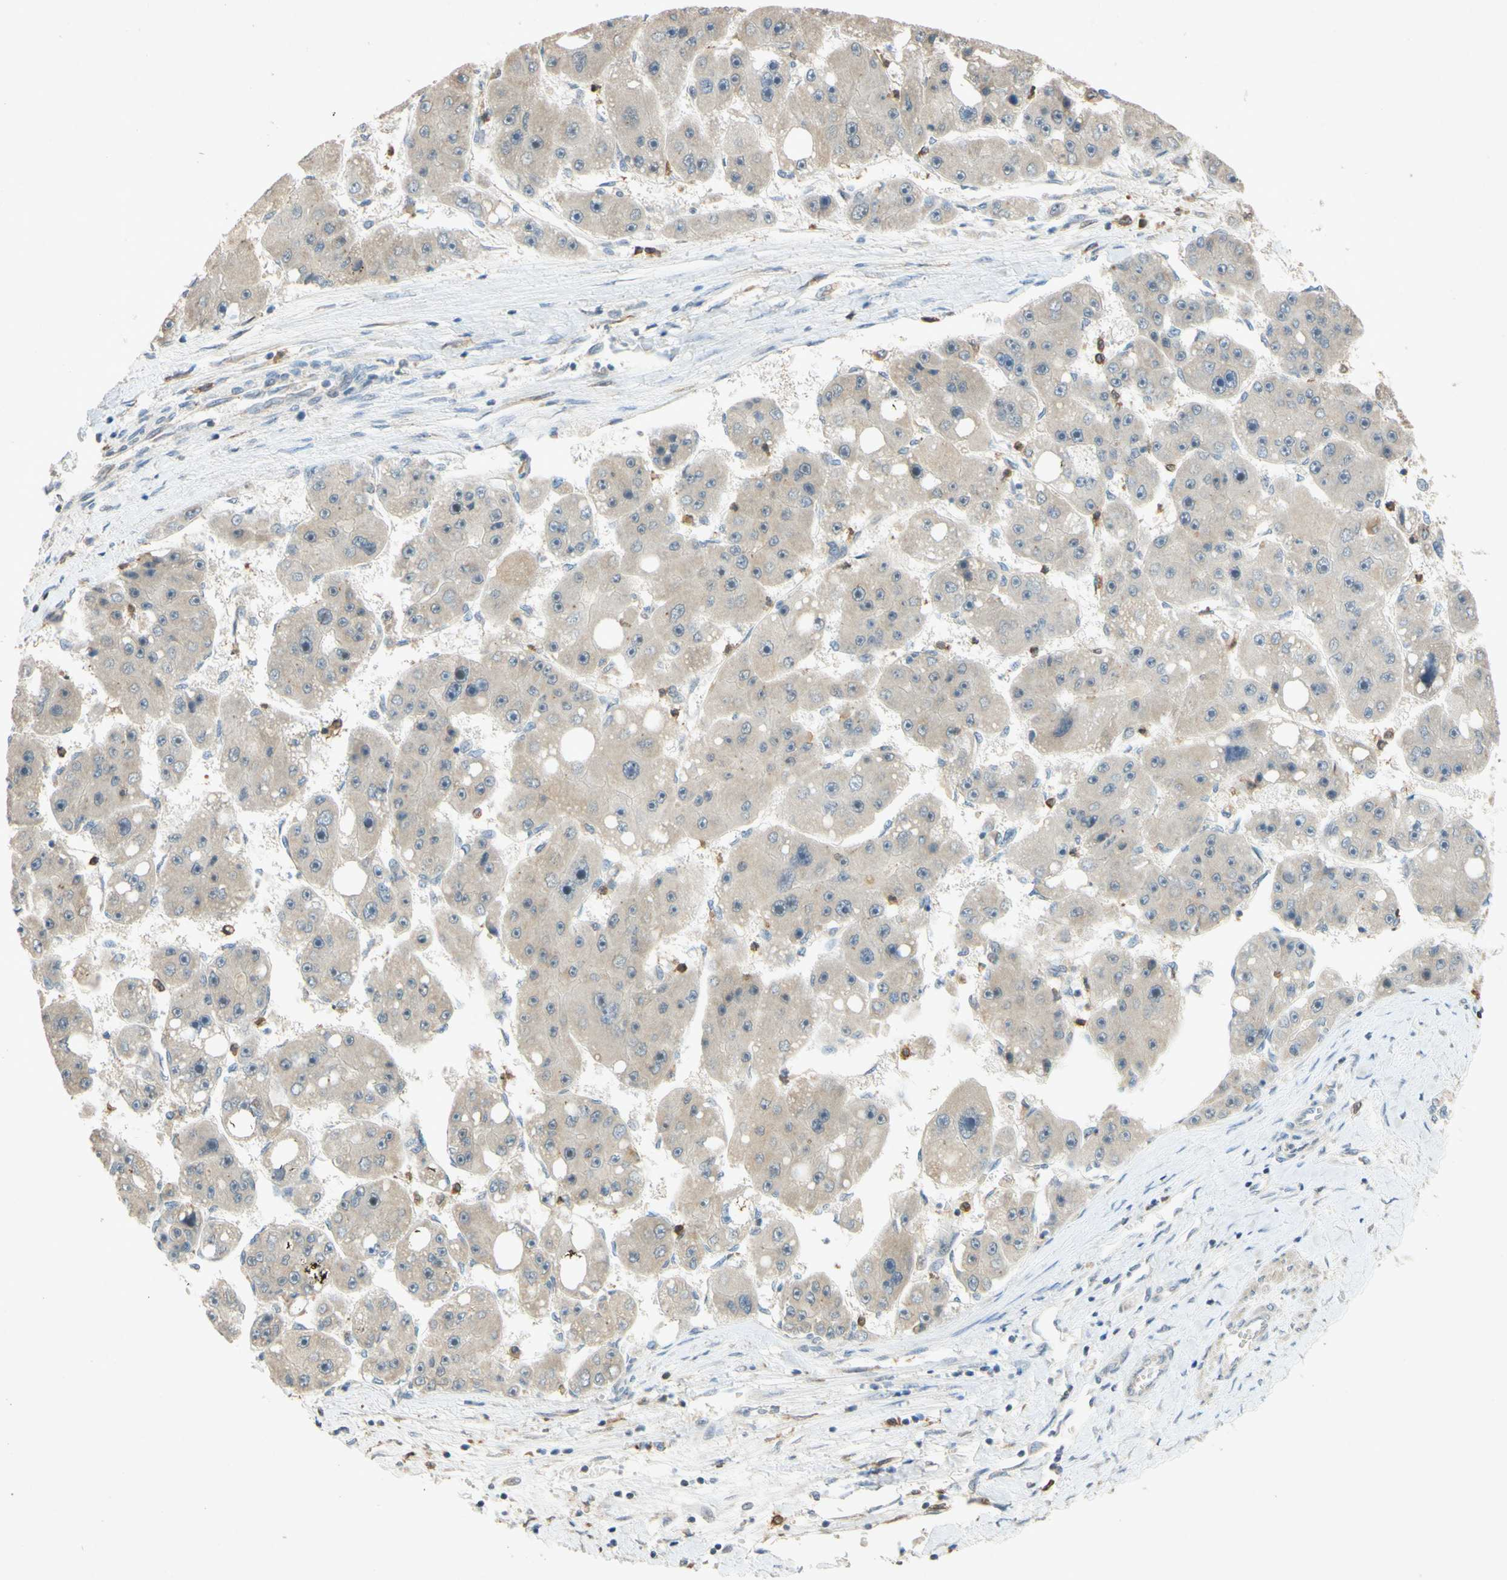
{"staining": {"intensity": "weak", "quantity": ">75%", "location": "cytoplasmic/membranous"}, "tissue": "liver cancer", "cell_type": "Tumor cells", "image_type": "cancer", "snomed": [{"axis": "morphology", "description": "Carcinoma, Hepatocellular, NOS"}, {"axis": "topography", "description": "Liver"}], "caption": "A brown stain shows weak cytoplasmic/membranous staining of a protein in human liver cancer tumor cells. (IHC, brightfield microscopy, high magnification).", "gene": "GATA1", "patient": {"sex": "female", "age": 61}}